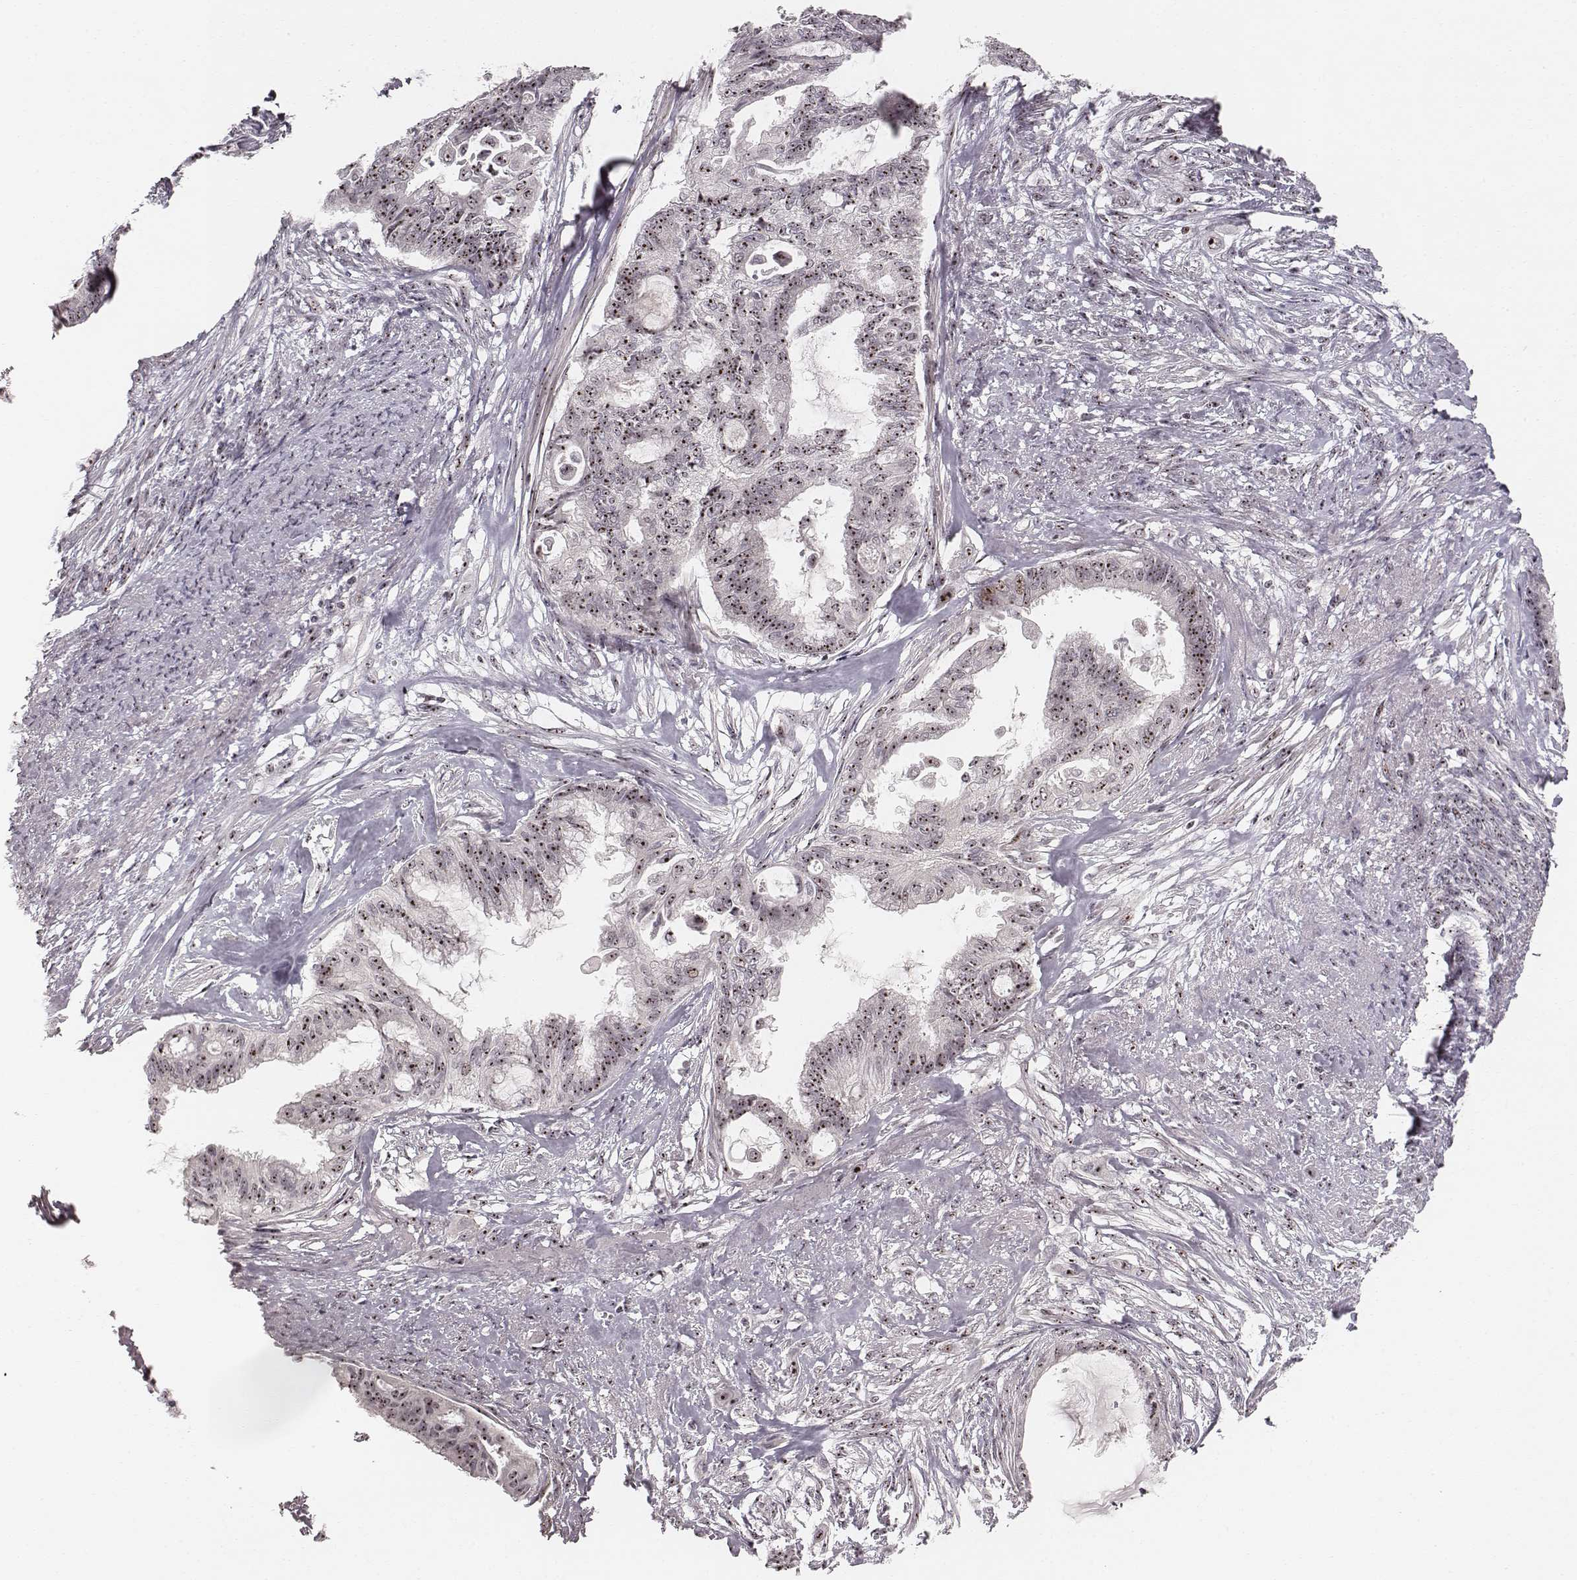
{"staining": {"intensity": "moderate", "quantity": ">75%", "location": "nuclear"}, "tissue": "endometrial cancer", "cell_type": "Tumor cells", "image_type": "cancer", "snomed": [{"axis": "morphology", "description": "Adenocarcinoma, NOS"}, {"axis": "topography", "description": "Endometrium"}], "caption": "Human endometrial cancer stained with a brown dye reveals moderate nuclear positive positivity in about >75% of tumor cells.", "gene": "NOP56", "patient": {"sex": "female", "age": 86}}